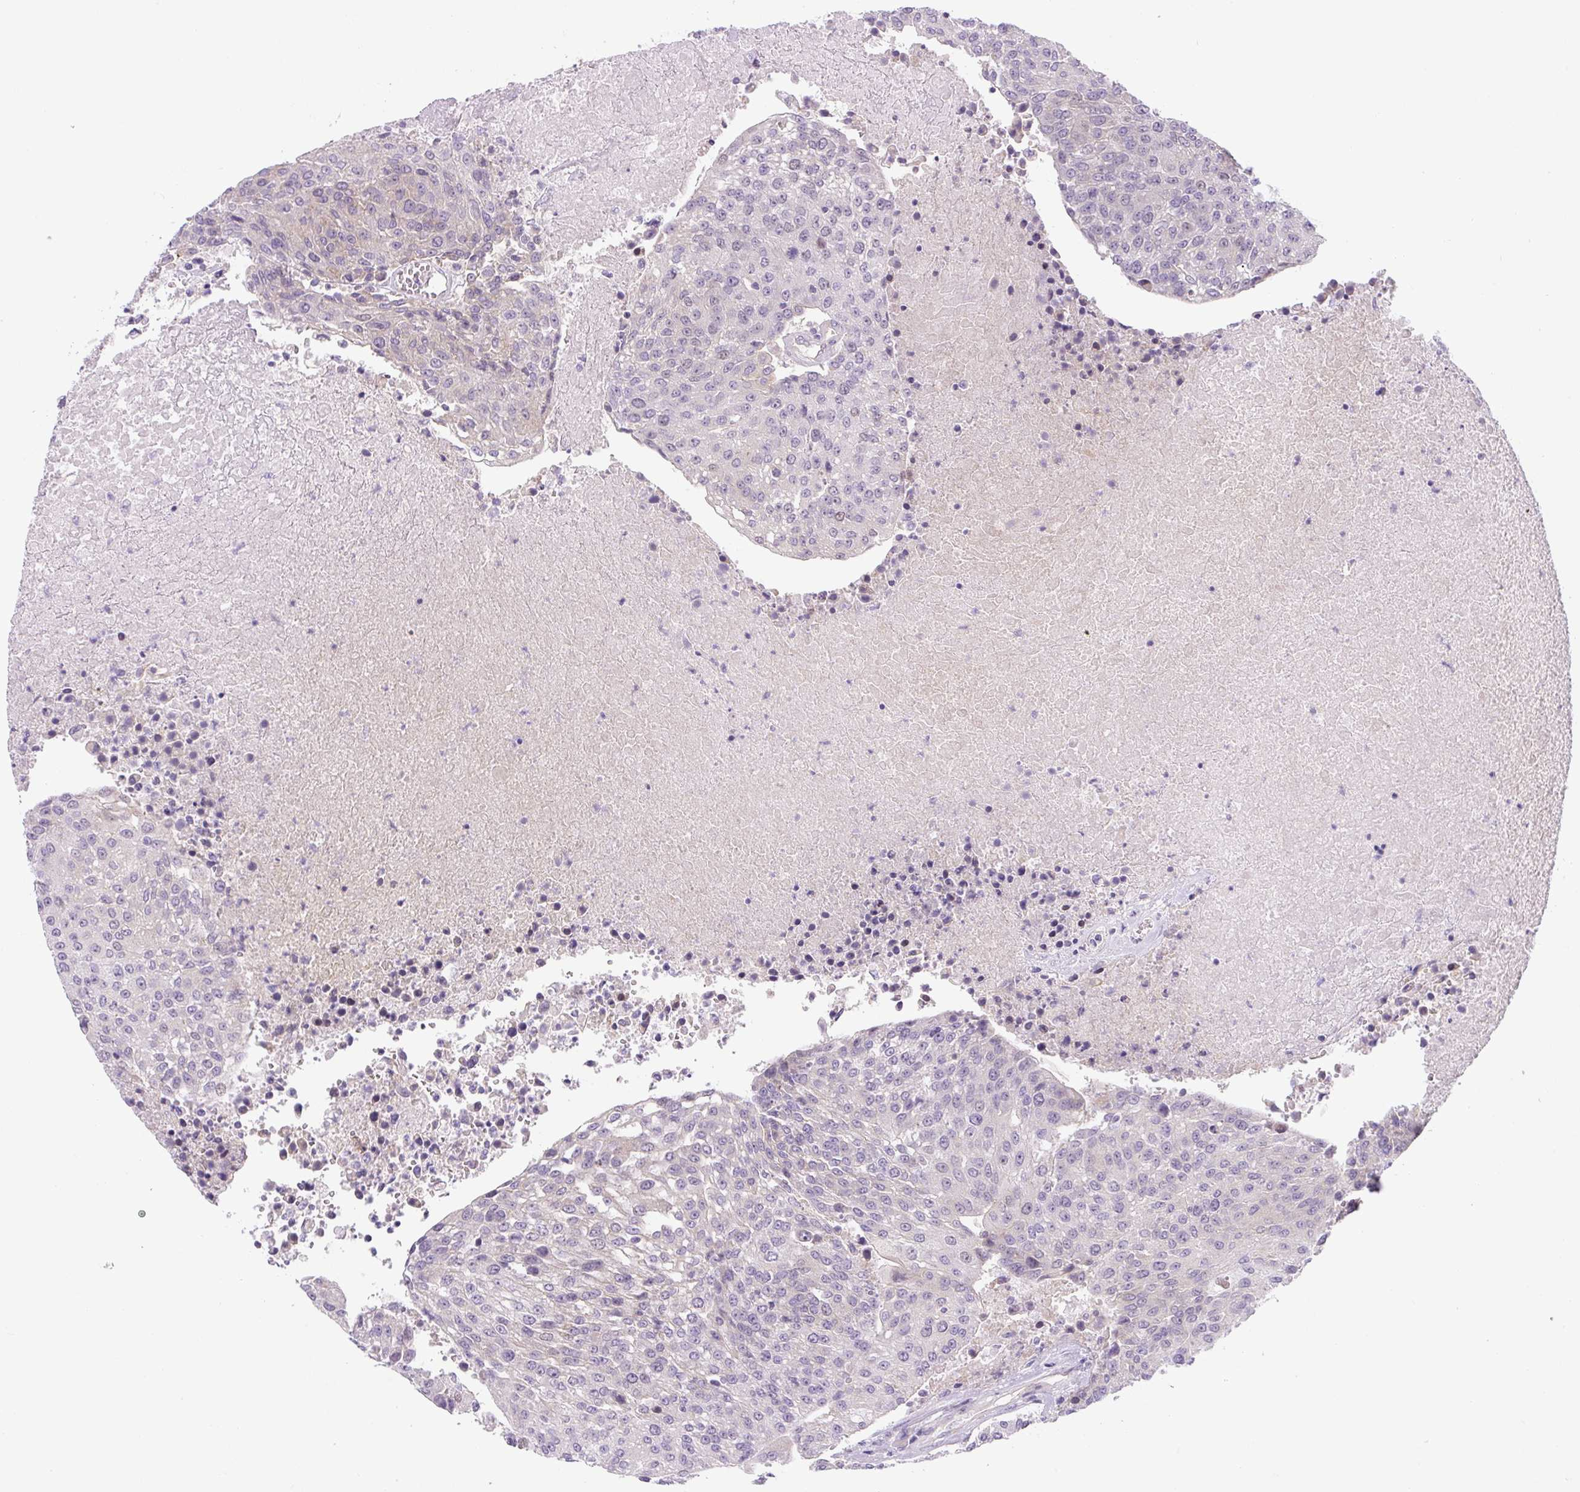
{"staining": {"intensity": "moderate", "quantity": "<25%", "location": "nuclear"}, "tissue": "urothelial cancer", "cell_type": "Tumor cells", "image_type": "cancer", "snomed": [{"axis": "morphology", "description": "Urothelial carcinoma, High grade"}, {"axis": "topography", "description": "Urinary bladder"}], "caption": "Immunohistochemistry staining of urothelial cancer, which exhibits low levels of moderate nuclear staining in approximately <25% of tumor cells indicating moderate nuclear protein positivity. The staining was performed using DAB (3,3'-diaminobenzidine) (brown) for protein detection and nuclei were counterstained in hematoxylin (blue).", "gene": "ADAMTS19", "patient": {"sex": "female", "age": 85}}